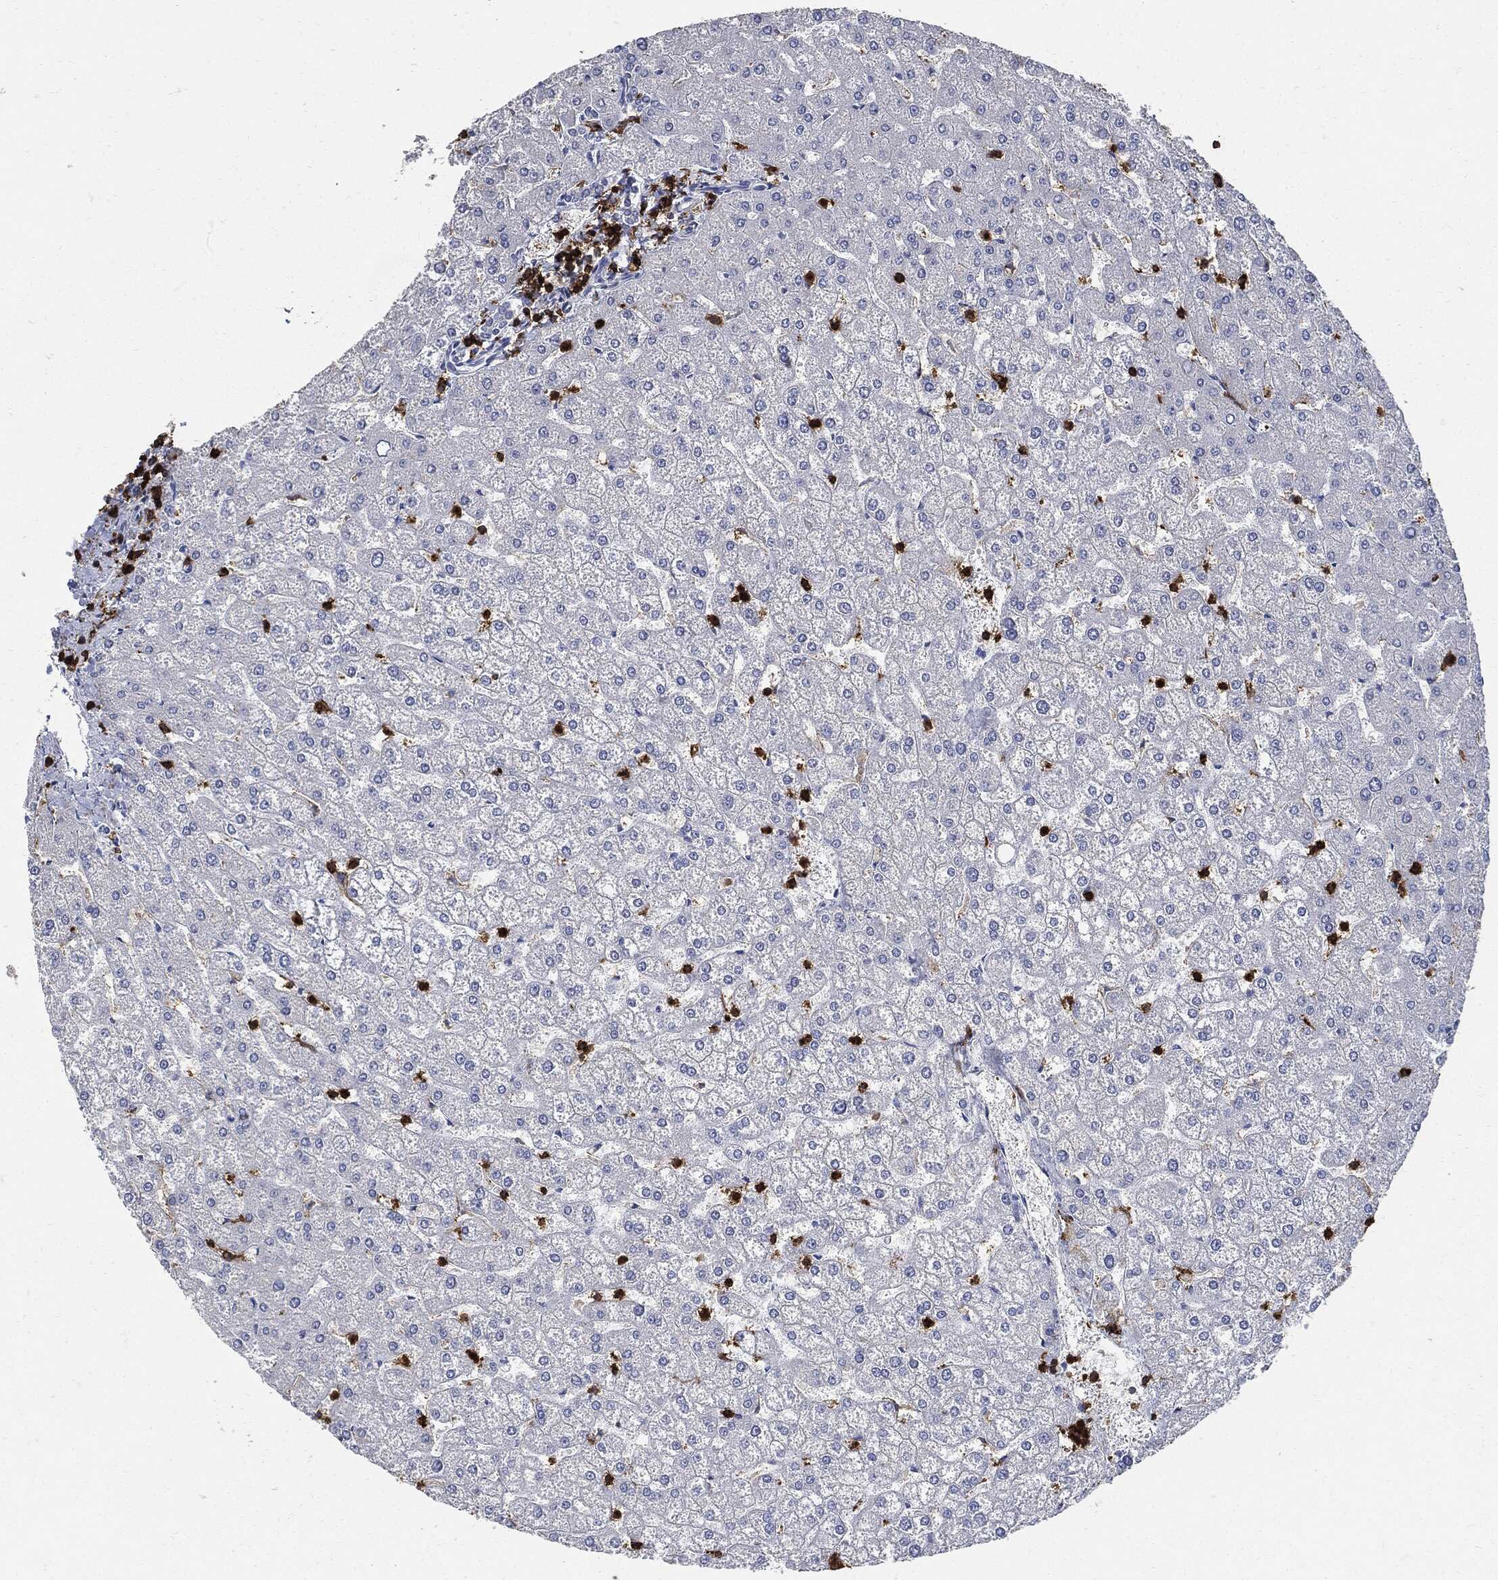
{"staining": {"intensity": "negative", "quantity": "none", "location": "none"}, "tissue": "liver", "cell_type": "Cholangiocytes", "image_type": "normal", "snomed": [{"axis": "morphology", "description": "Normal tissue, NOS"}, {"axis": "topography", "description": "Liver"}], "caption": "The photomicrograph reveals no significant expression in cholangiocytes of liver. (DAB immunohistochemistry visualized using brightfield microscopy, high magnification).", "gene": "PTPRC", "patient": {"sex": "female", "age": 32}}